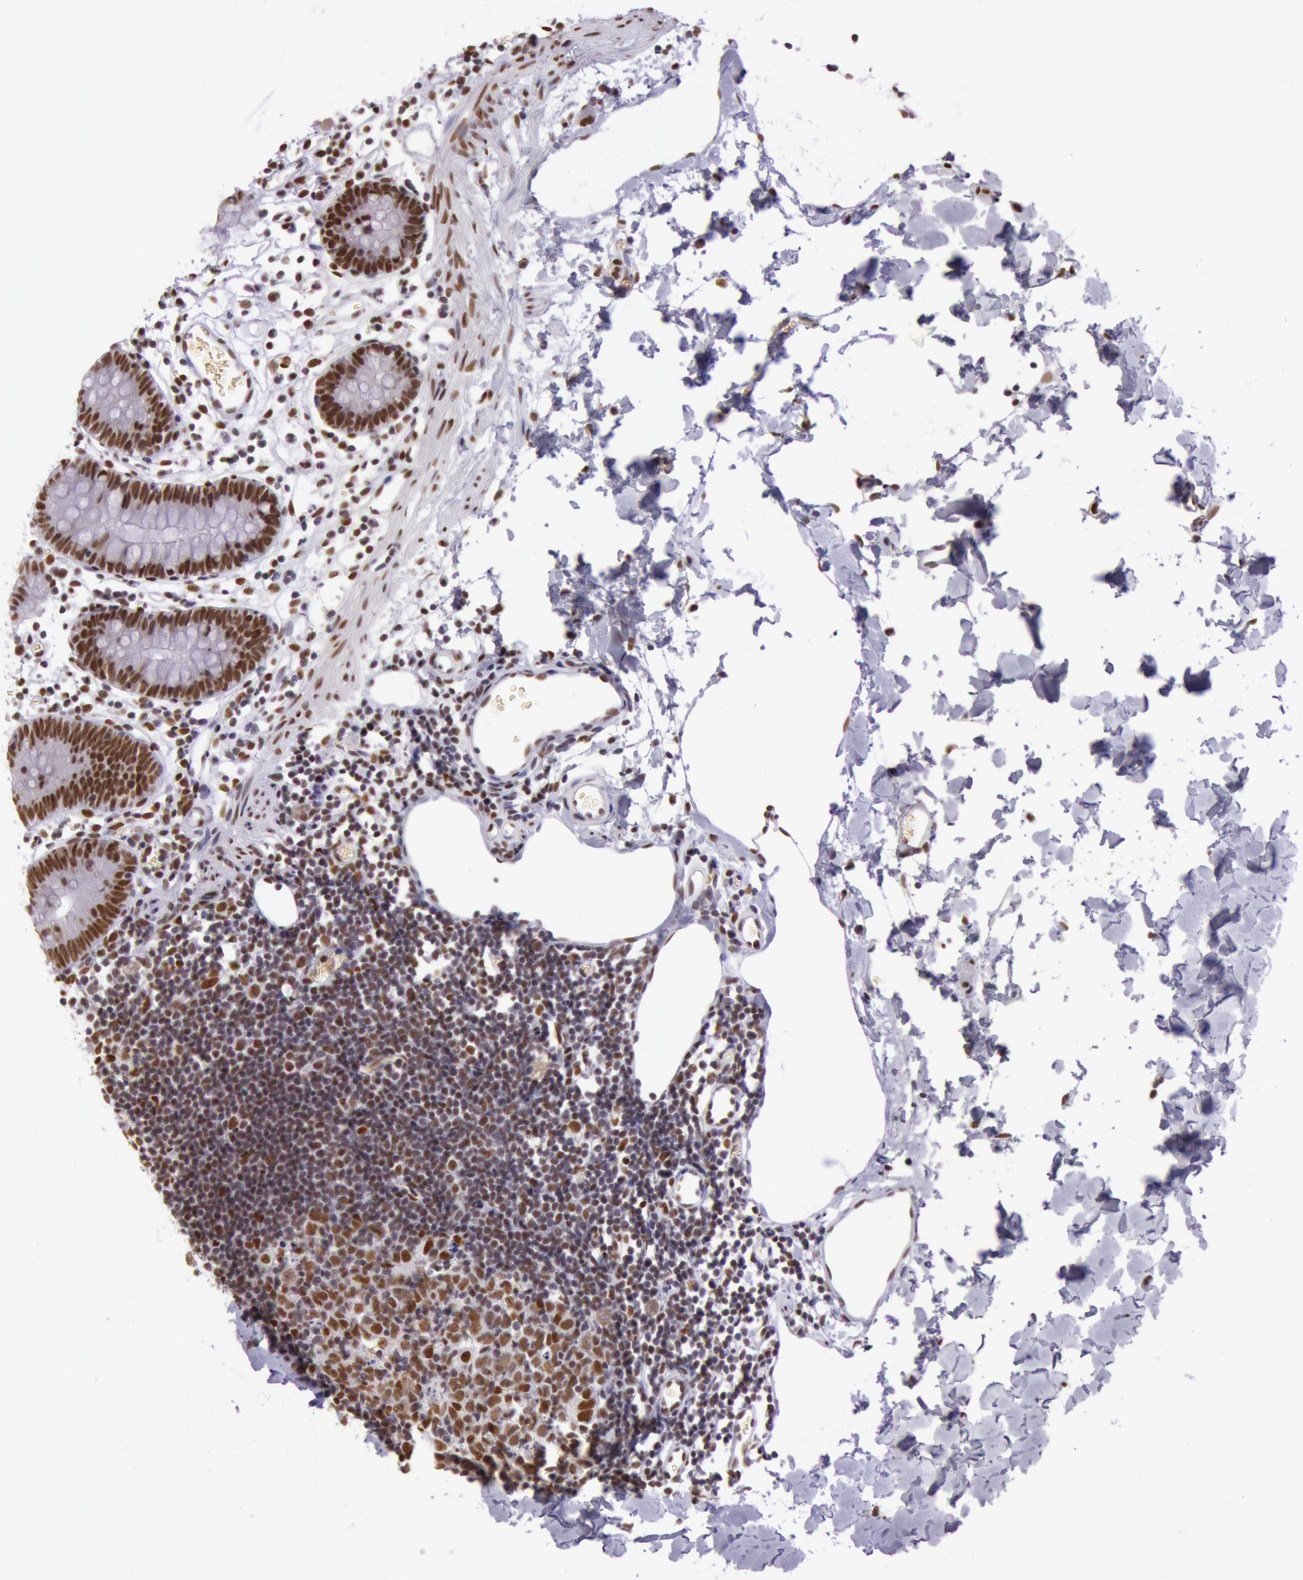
{"staining": {"intensity": "moderate", "quantity": "25%-75%", "location": "cytoplasmic/membranous"}, "tissue": "colon", "cell_type": "Endothelial cells", "image_type": "normal", "snomed": [{"axis": "morphology", "description": "Normal tissue, NOS"}, {"axis": "topography", "description": "Colon"}], "caption": "Unremarkable colon reveals moderate cytoplasmic/membranous expression in about 25%-75% of endothelial cells.", "gene": "NBN", "patient": {"sex": "male", "age": 14}}